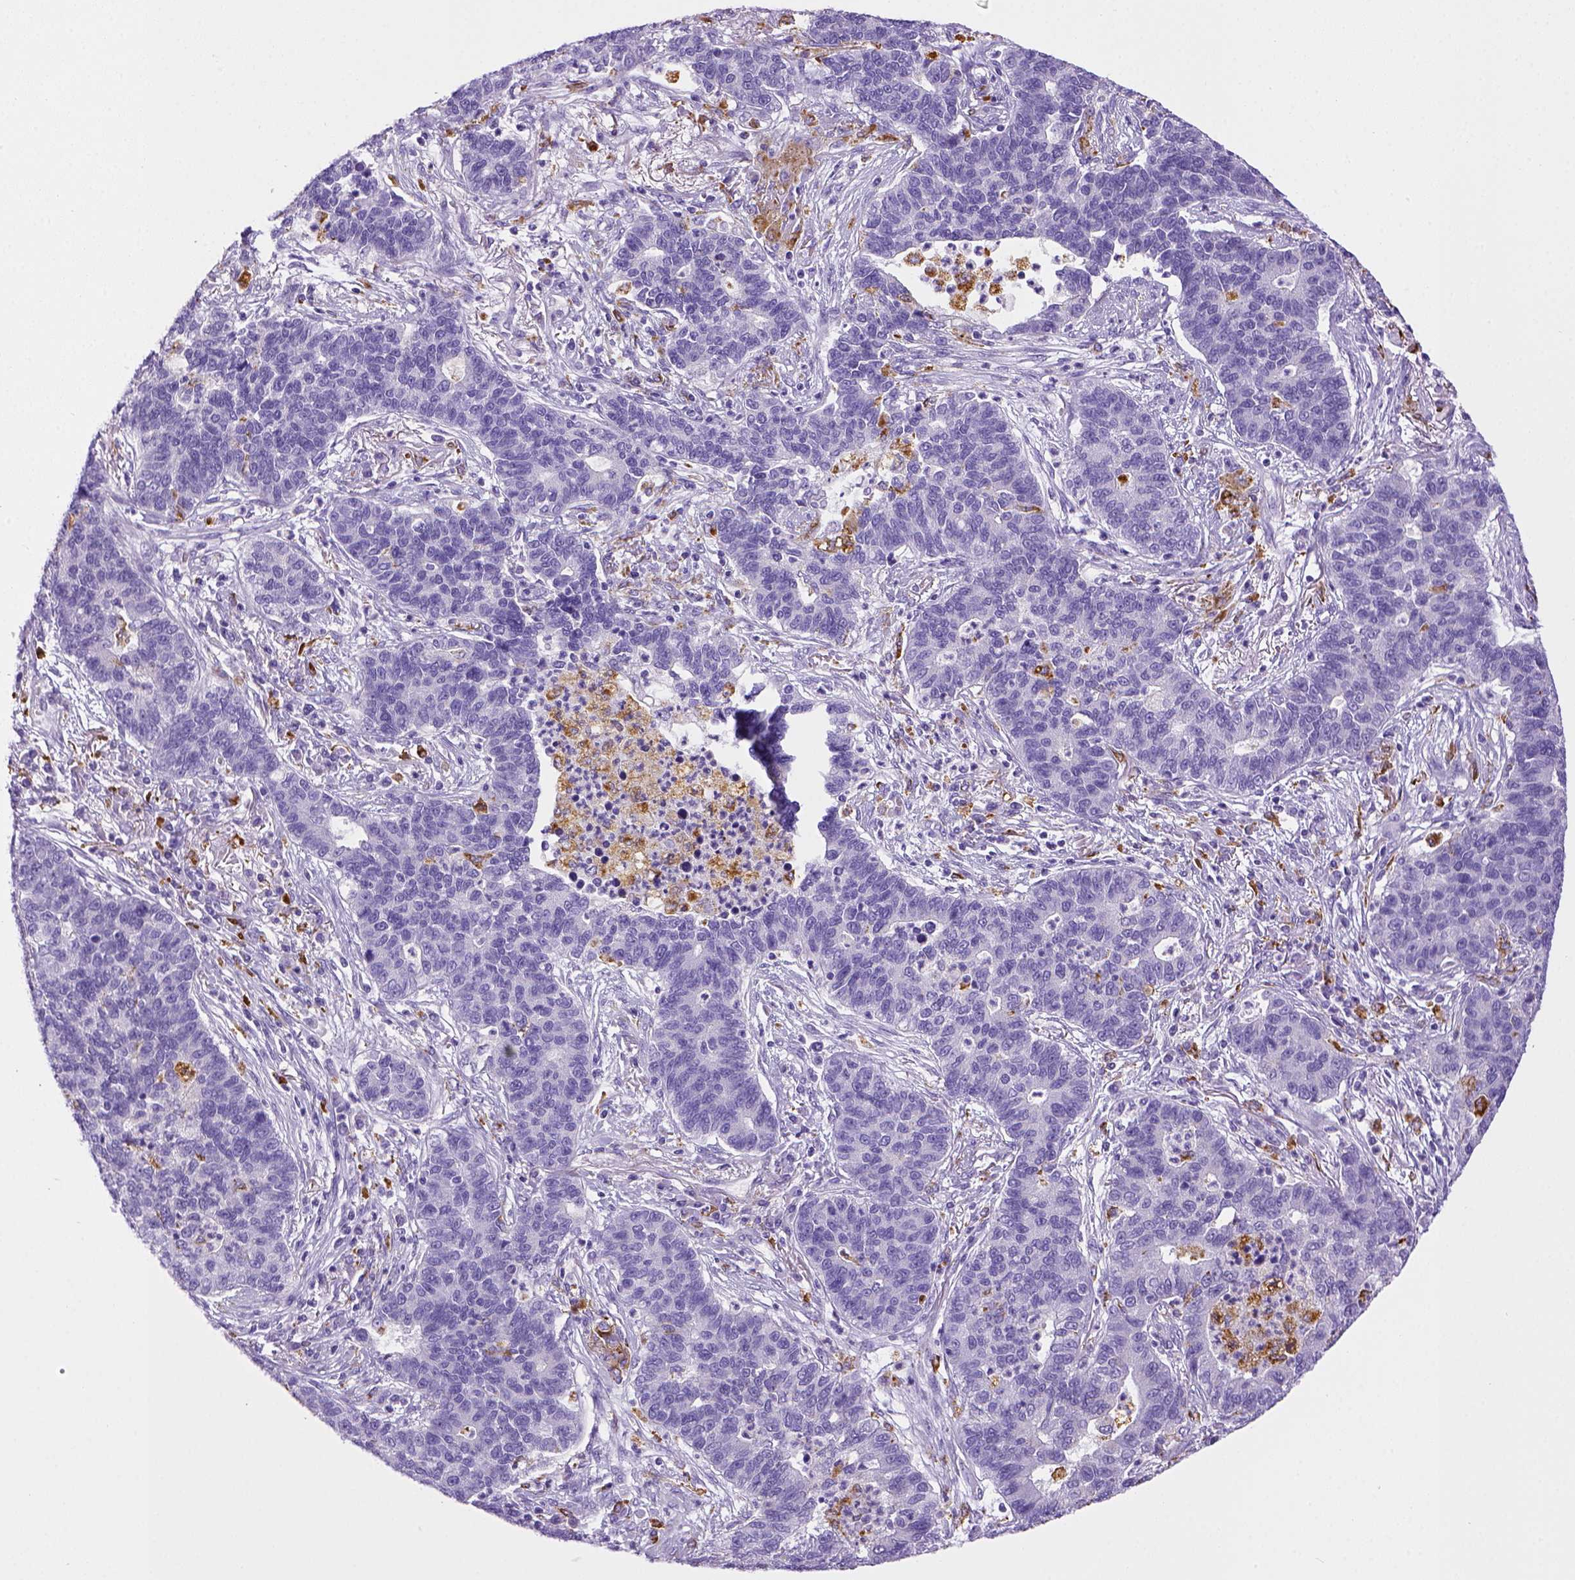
{"staining": {"intensity": "negative", "quantity": "none", "location": "none"}, "tissue": "lung cancer", "cell_type": "Tumor cells", "image_type": "cancer", "snomed": [{"axis": "morphology", "description": "Adenocarcinoma, NOS"}, {"axis": "topography", "description": "Lung"}], "caption": "Protein analysis of lung adenocarcinoma exhibits no significant staining in tumor cells.", "gene": "CD68", "patient": {"sex": "female", "age": 57}}